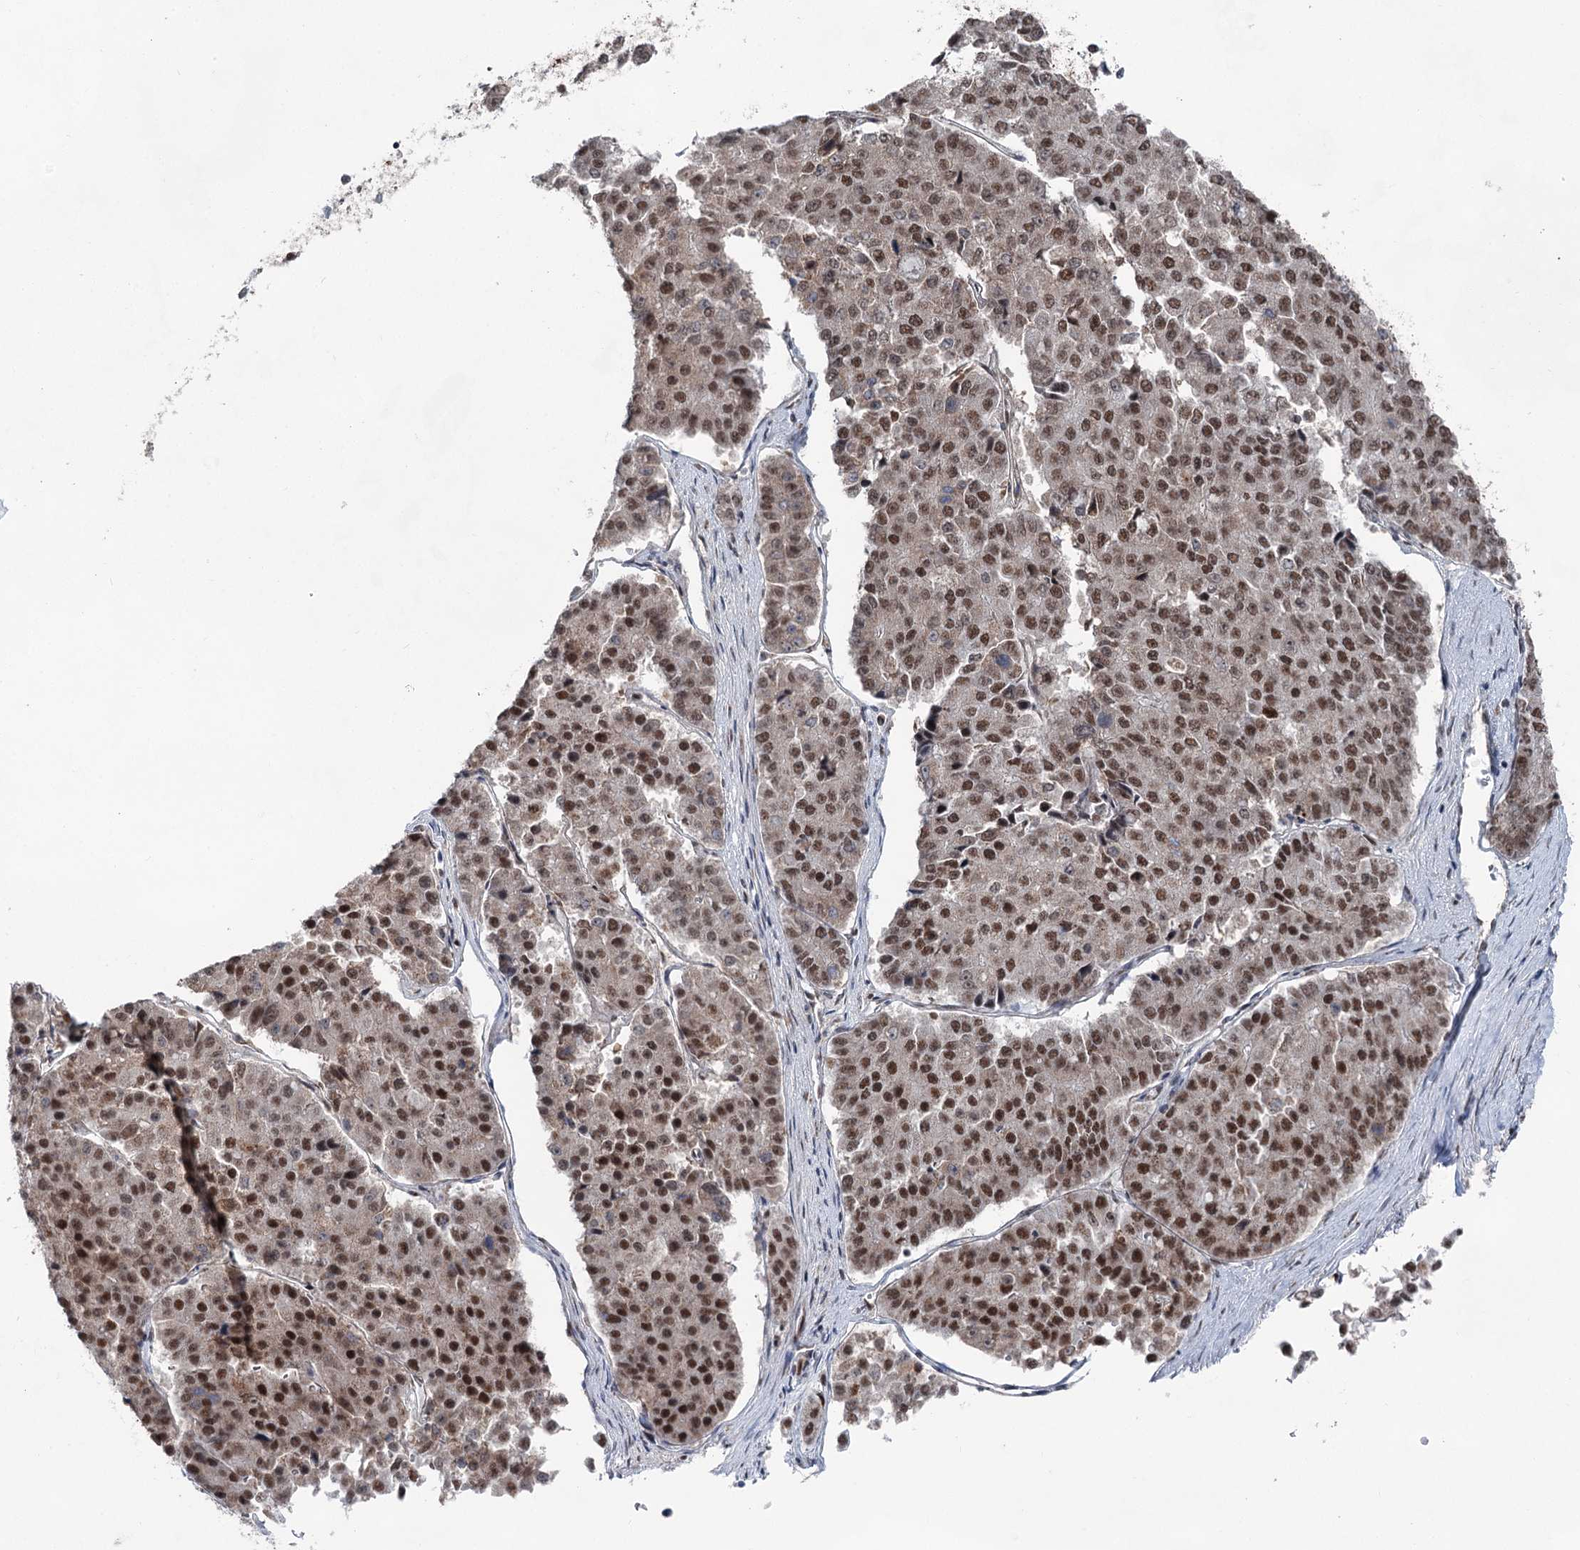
{"staining": {"intensity": "moderate", "quantity": ">75%", "location": "nuclear"}, "tissue": "pancreatic cancer", "cell_type": "Tumor cells", "image_type": "cancer", "snomed": [{"axis": "morphology", "description": "Adenocarcinoma, NOS"}, {"axis": "topography", "description": "Pancreas"}], "caption": "Immunohistochemical staining of human pancreatic adenocarcinoma demonstrates moderate nuclear protein expression in about >75% of tumor cells. Immunohistochemistry (ihc) stains the protein of interest in brown and the nuclei are stained blue.", "gene": "ZCCHC8", "patient": {"sex": "male", "age": 50}}